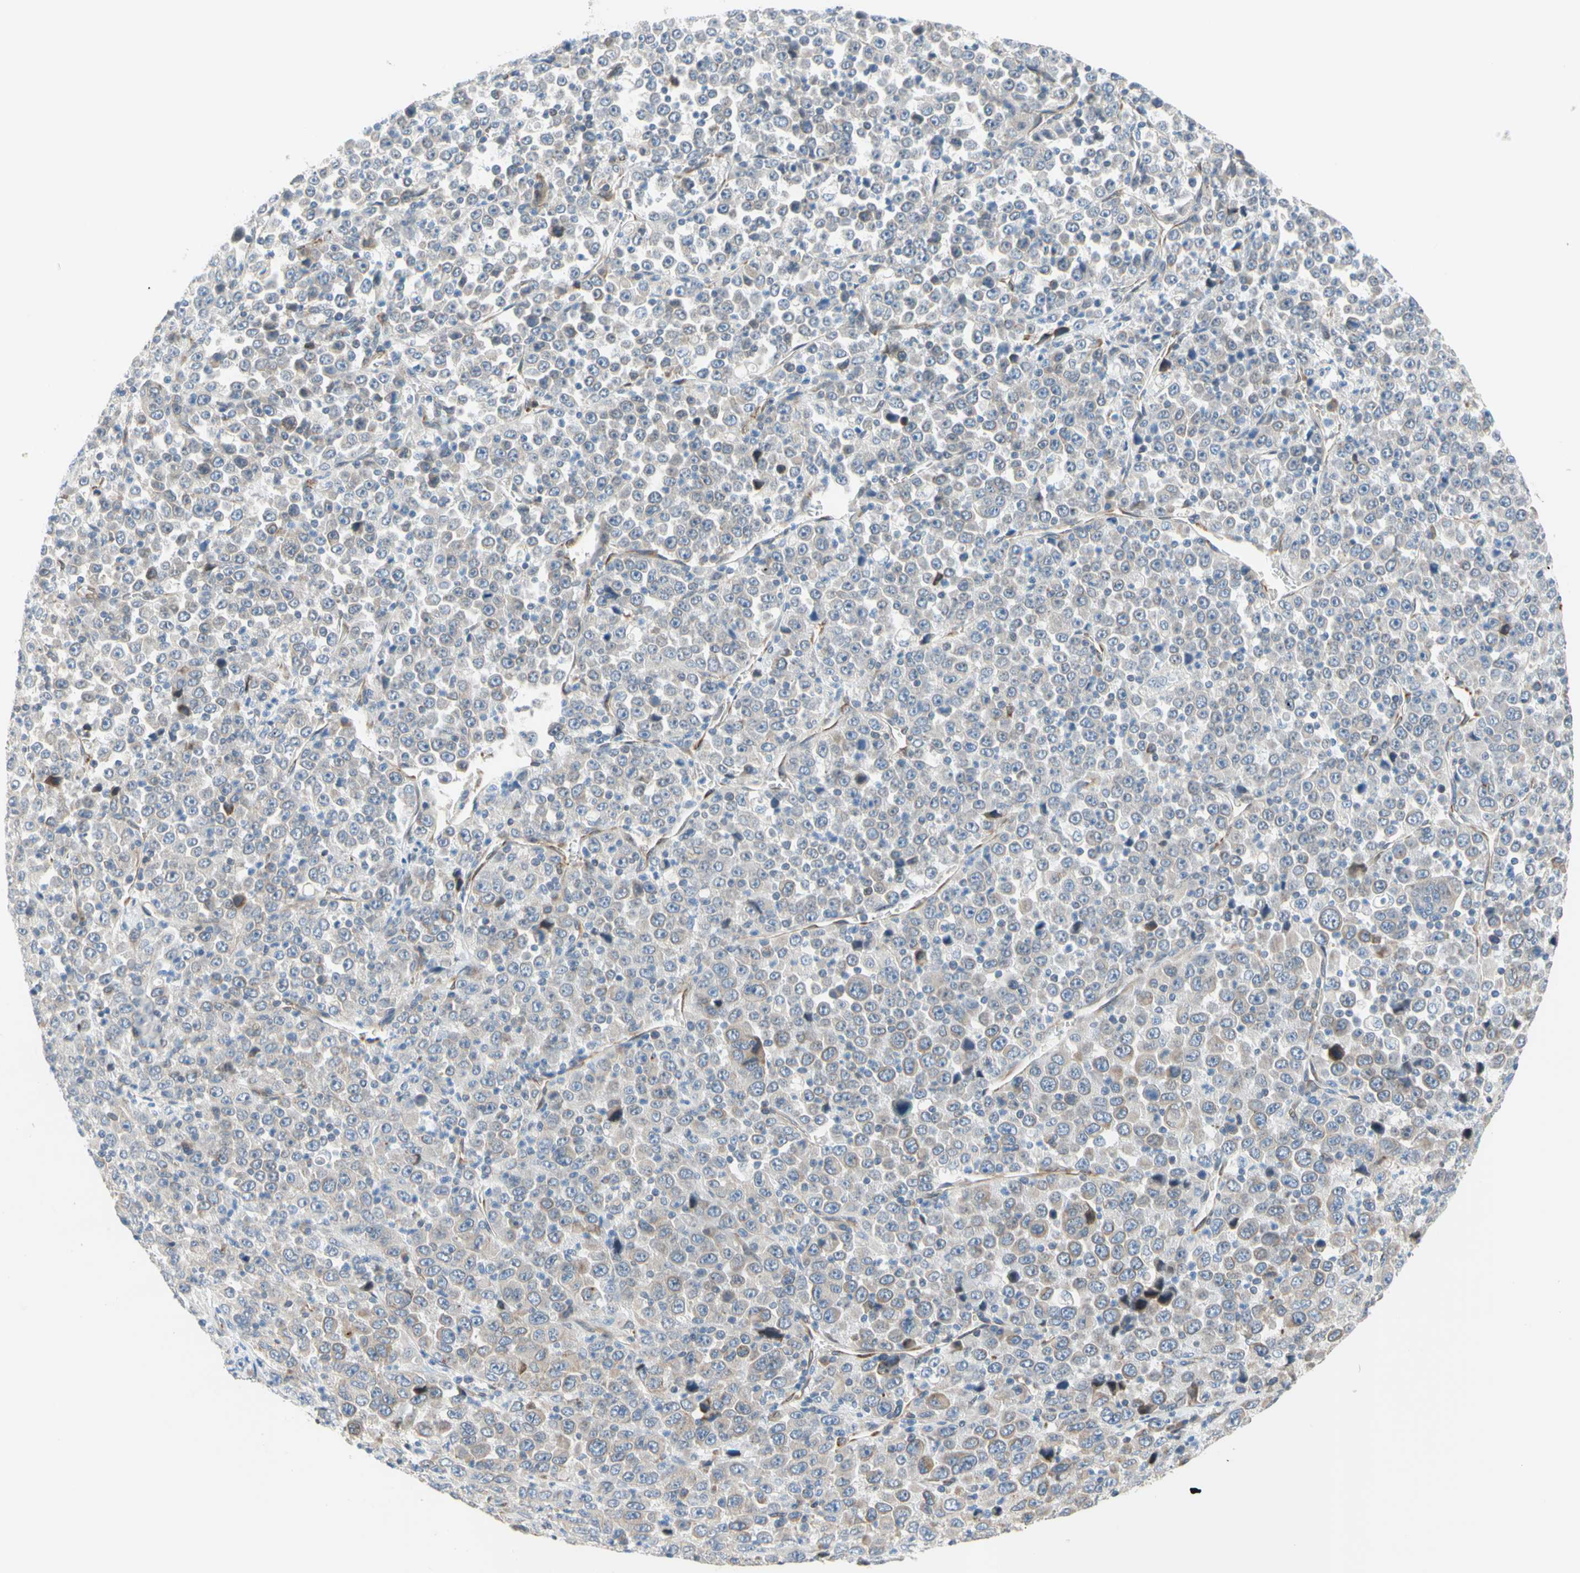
{"staining": {"intensity": "weak", "quantity": "25%-75%", "location": "cytoplasmic/membranous"}, "tissue": "stomach cancer", "cell_type": "Tumor cells", "image_type": "cancer", "snomed": [{"axis": "morphology", "description": "Normal tissue, NOS"}, {"axis": "morphology", "description": "Adenocarcinoma, NOS"}, {"axis": "topography", "description": "Stomach, upper"}, {"axis": "topography", "description": "Stomach"}], "caption": "Stomach adenocarcinoma stained with DAB (3,3'-diaminobenzidine) immunohistochemistry exhibits low levels of weak cytoplasmic/membranous staining in approximately 25%-75% of tumor cells.", "gene": "TRAF2", "patient": {"sex": "male", "age": 59}}